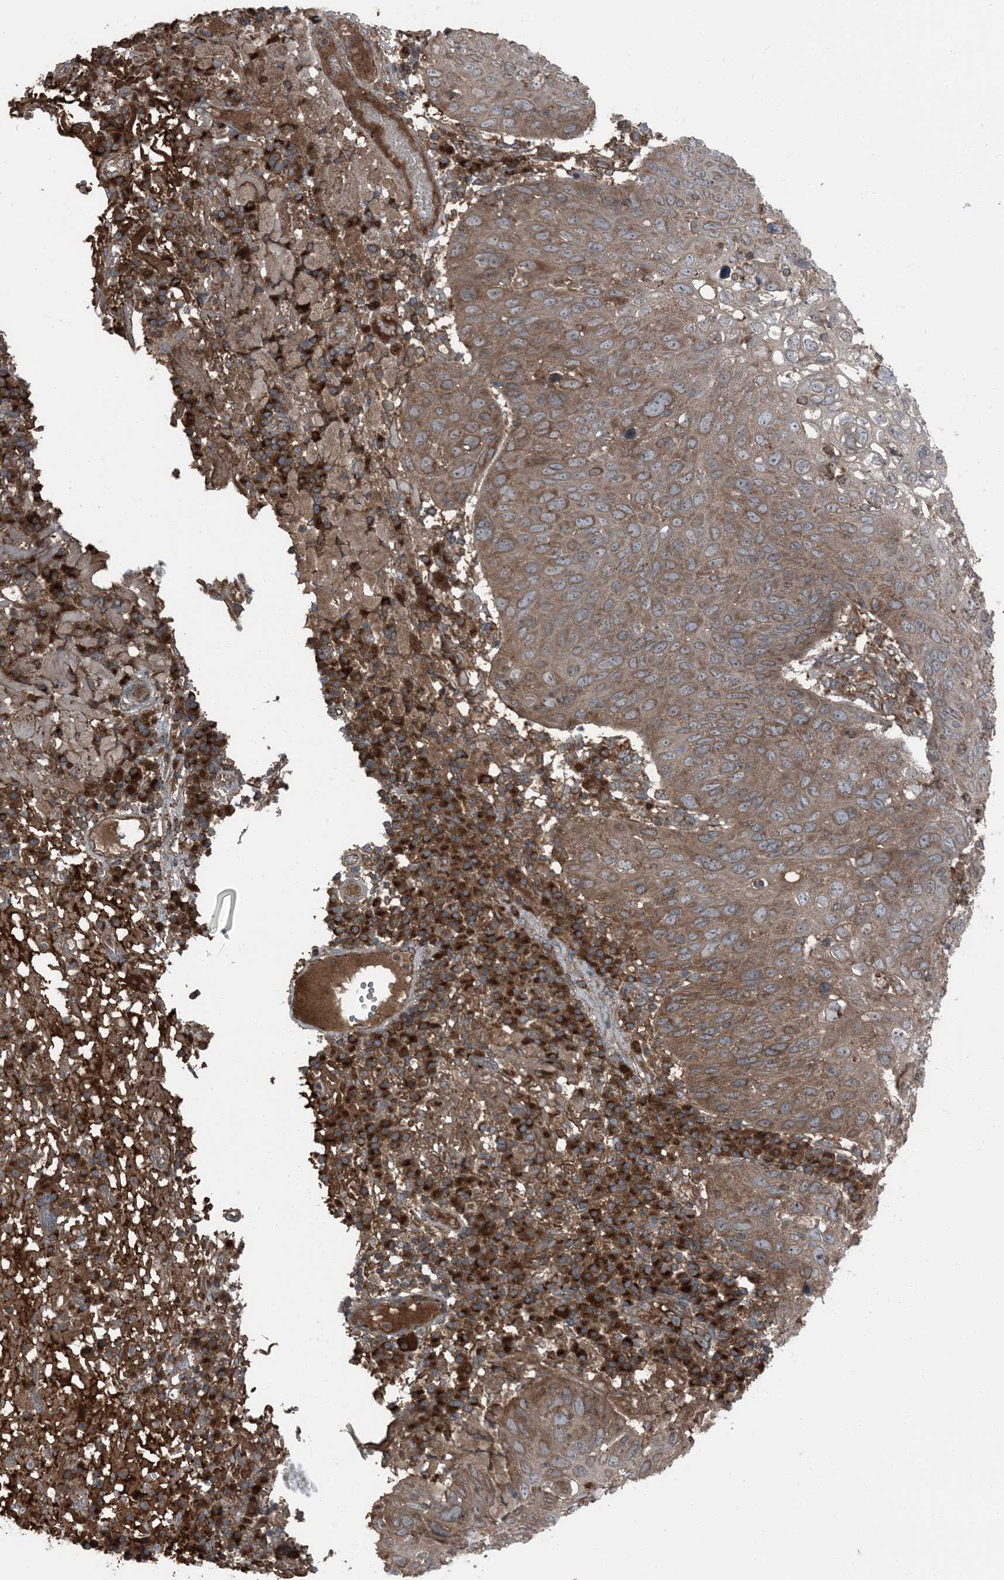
{"staining": {"intensity": "moderate", "quantity": ">75%", "location": "cytoplasmic/membranous"}, "tissue": "skin cancer", "cell_type": "Tumor cells", "image_type": "cancer", "snomed": [{"axis": "morphology", "description": "Squamous cell carcinoma, NOS"}, {"axis": "topography", "description": "Skin"}], "caption": "This is an image of immunohistochemistry staining of skin squamous cell carcinoma, which shows moderate staining in the cytoplasmic/membranous of tumor cells.", "gene": "RAB3GAP1", "patient": {"sex": "female", "age": 90}}